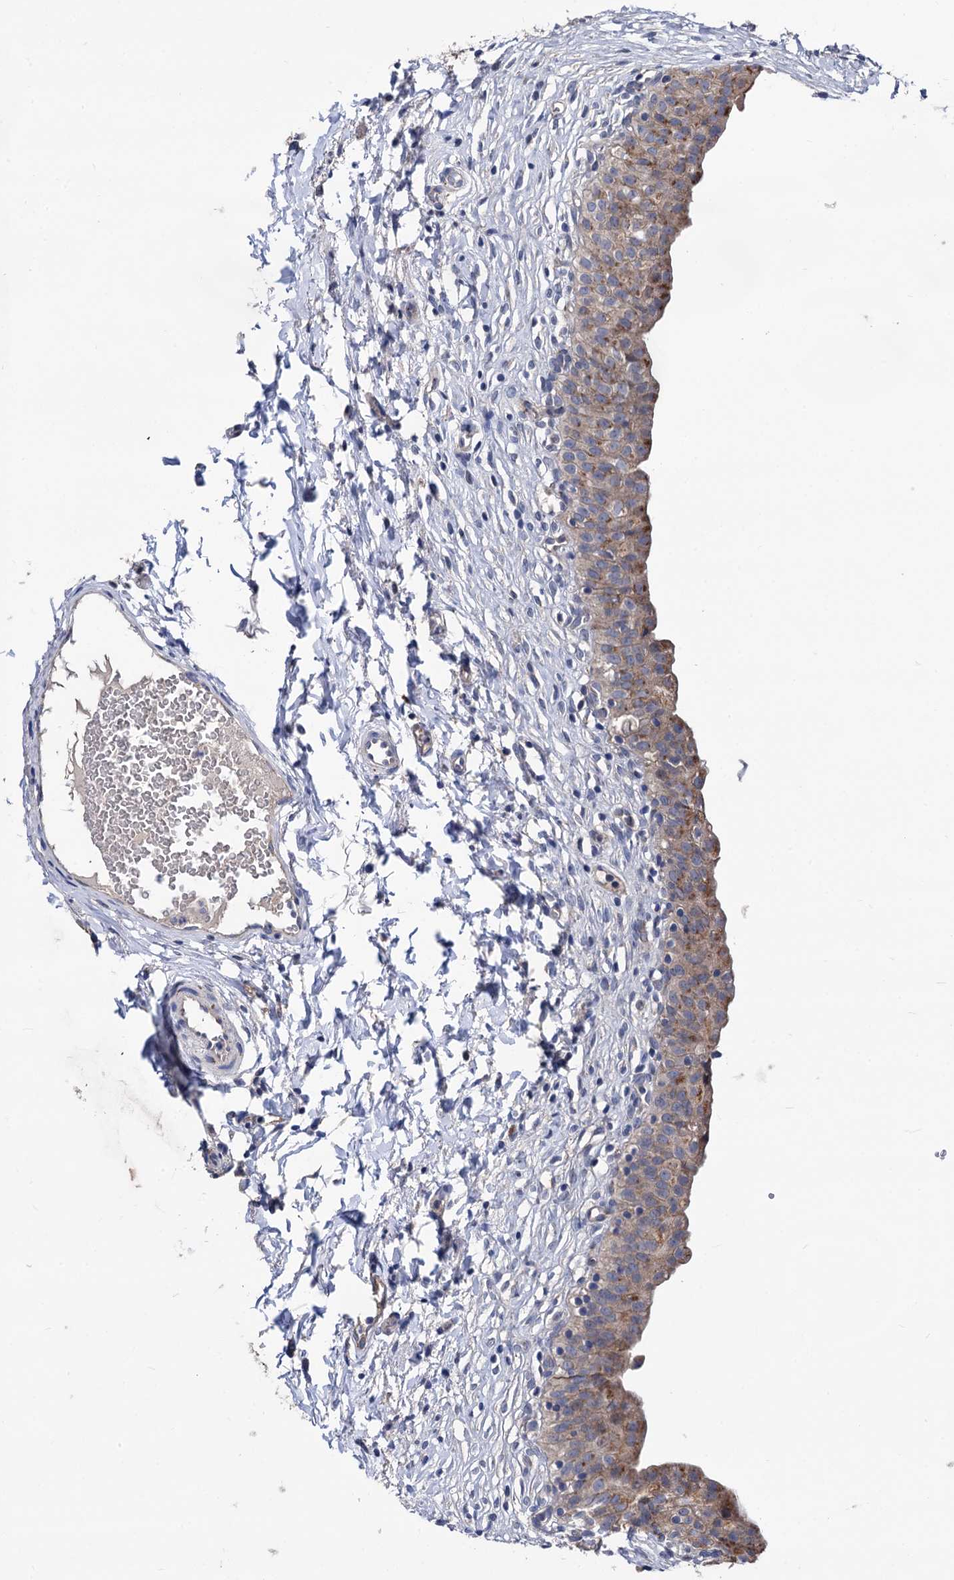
{"staining": {"intensity": "moderate", "quantity": ">75%", "location": "cytoplasmic/membranous"}, "tissue": "urinary bladder", "cell_type": "Urothelial cells", "image_type": "normal", "snomed": [{"axis": "morphology", "description": "Normal tissue, NOS"}, {"axis": "topography", "description": "Urinary bladder"}], "caption": "A brown stain labels moderate cytoplasmic/membranous staining of a protein in urothelial cells of normal human urinary bladder.", "gene": "SMAGP", "patient": {"sex": "male", "age": 55}}